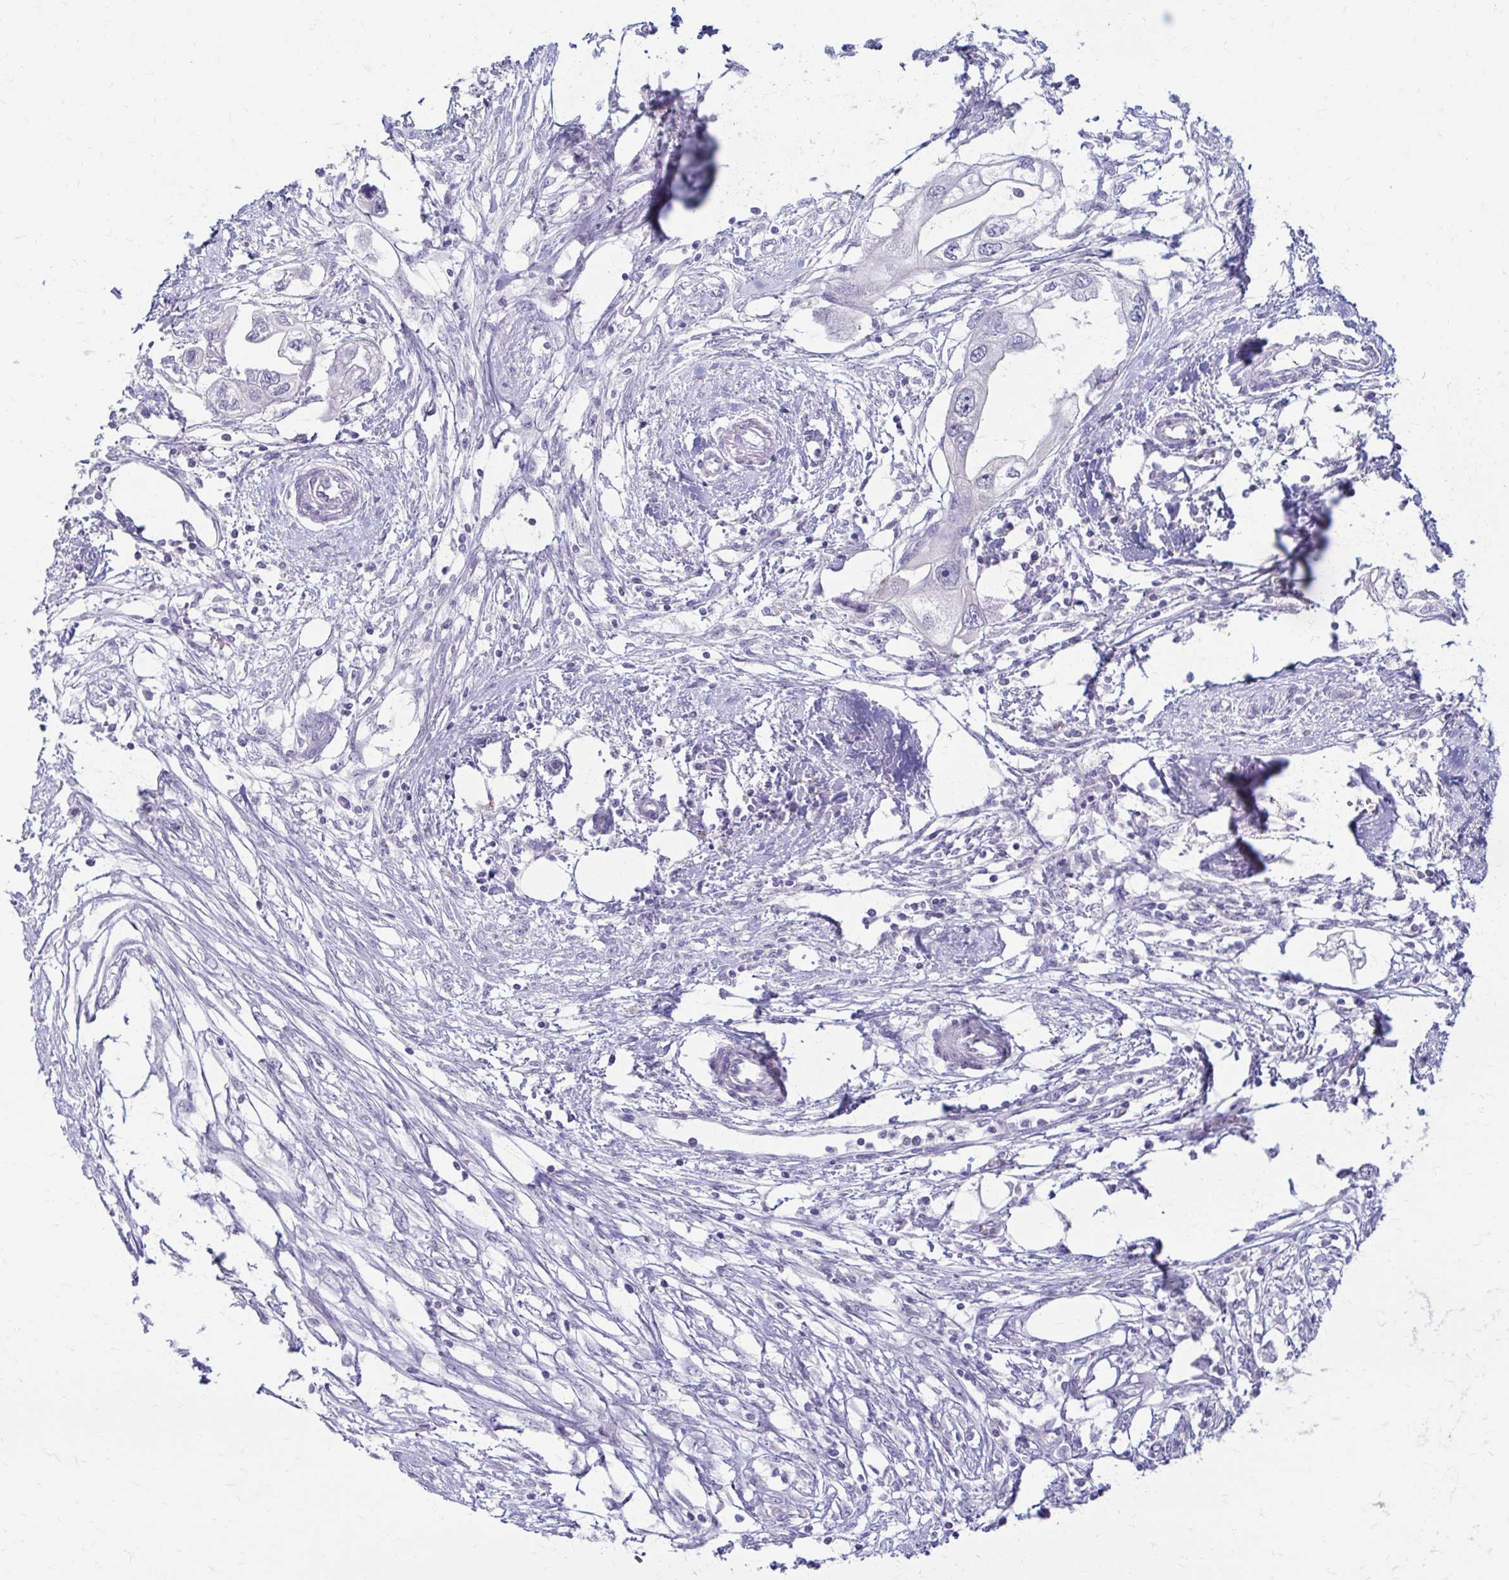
{"staining": {"intensity": "negative", "quantity": "none", "location": "none"}, "tissue": "endometrial cancer", "cell_type": "Tumor cells", "image_type": "cancer", "snomed": [{"axis": "morphology", "description": "Adenocarcinoma, NOS"}, {"axis": "morphology", "description": "Adenocarcinoma, metastatic, NOS"}, {"axis": "topography", "description": "Adipose tissue"}, {"axis": "topography", "description": "Endometrium"}], "caption": "Metastatic adenocarcinoma (endometrial) stained for a protein using IHC displays no staining tumor cells.", "gene": "PIK3AP1", "patient": {"sex": "female", "age": 67}}